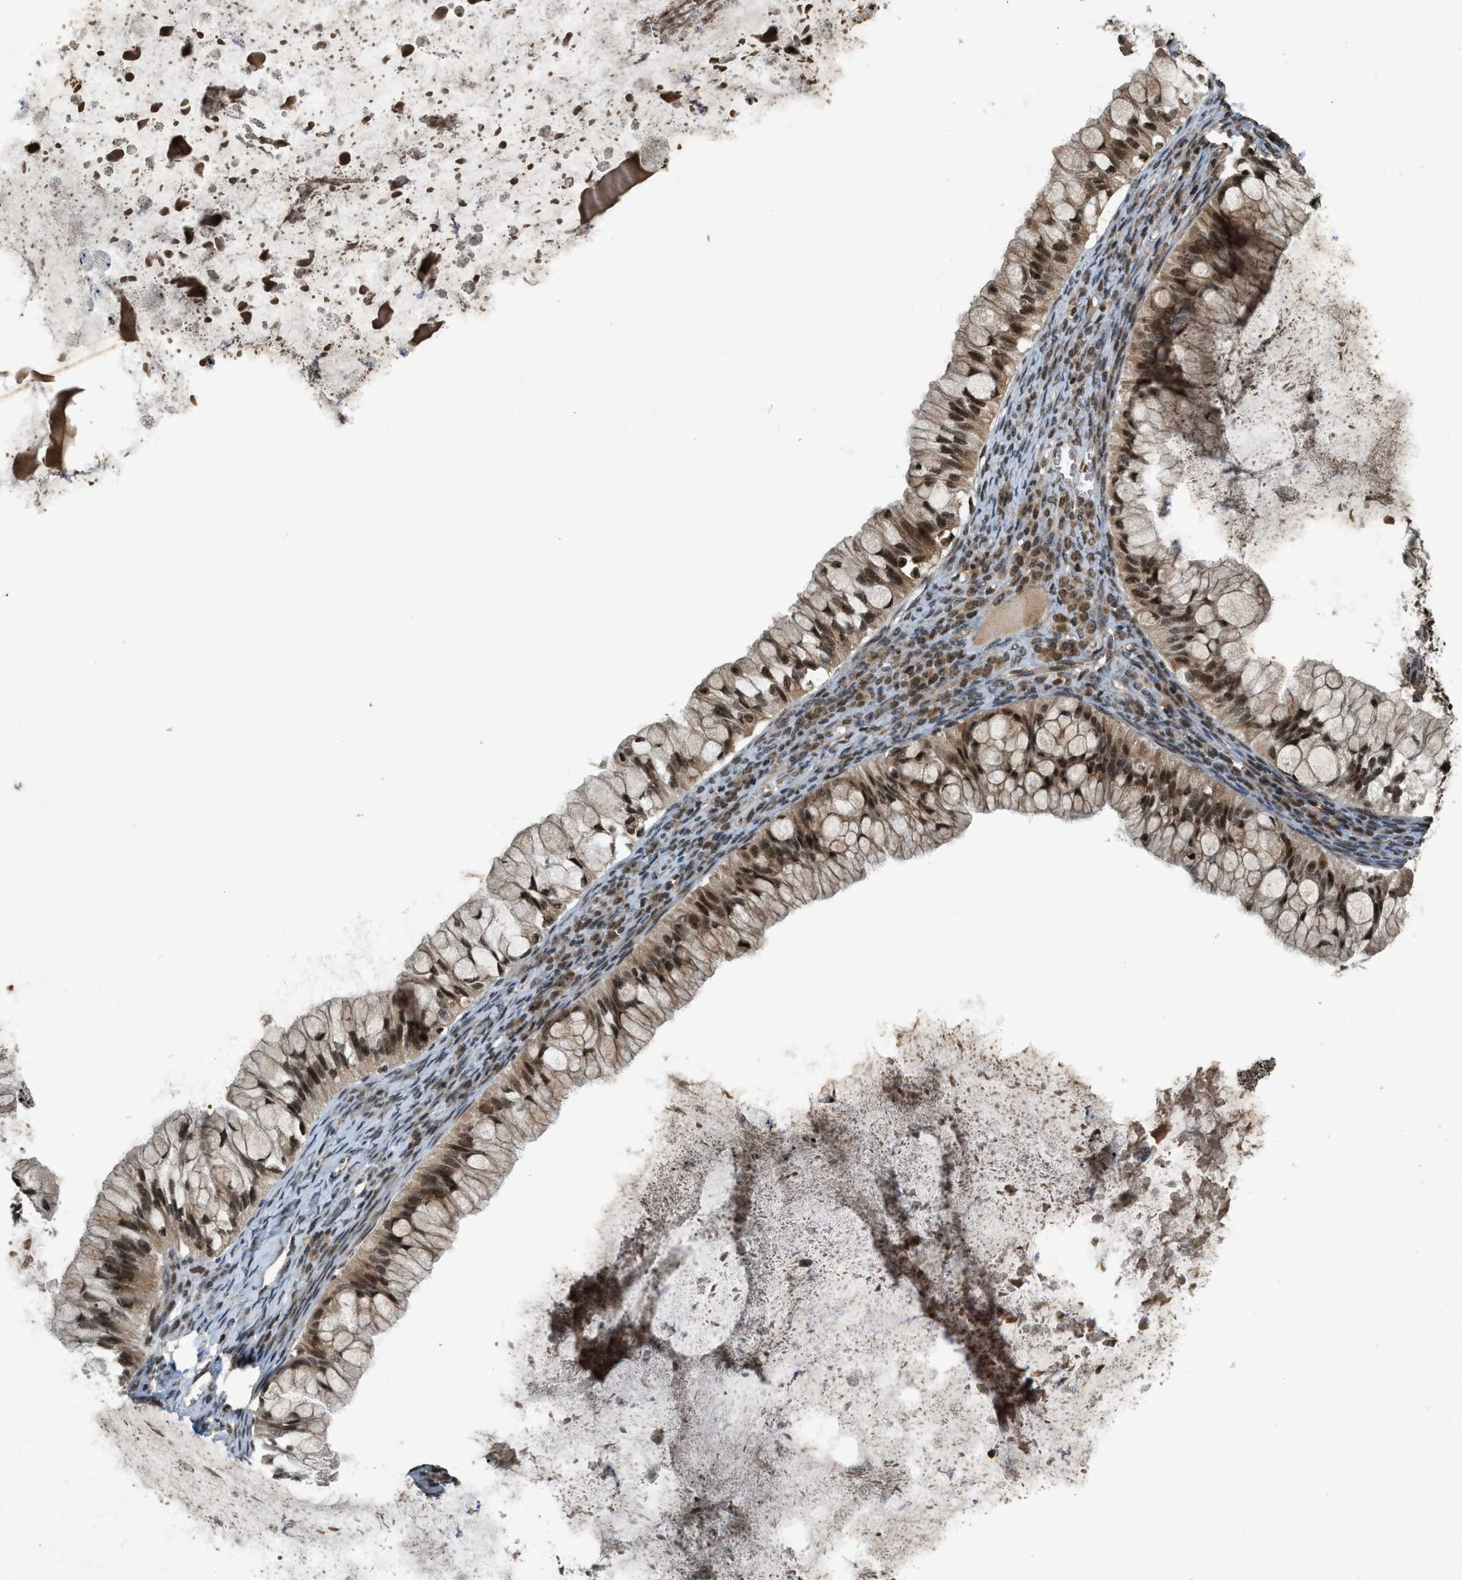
{"staining": {"intensity": "moderate", "quantity": ">75%", "location": "nuclear"}, "tissue": "ovarian cancer", "cell_type": "Tumor cells", "image_type": "cancer", "snomed": [{"axis": "morphology", "description": "Cystadenocarcinoma, mucinous, NOS"}, {"axis": "topography", "description": "Ovary"}], "caption": "Ovarian cancer stained for a protein reveals moderate nuclear positivity in tumor cells. (DAB IHC with brightfield microscopy, high magnification).", "gene": "SIAH1", "patient": {"sex": "female", "age": 57}}